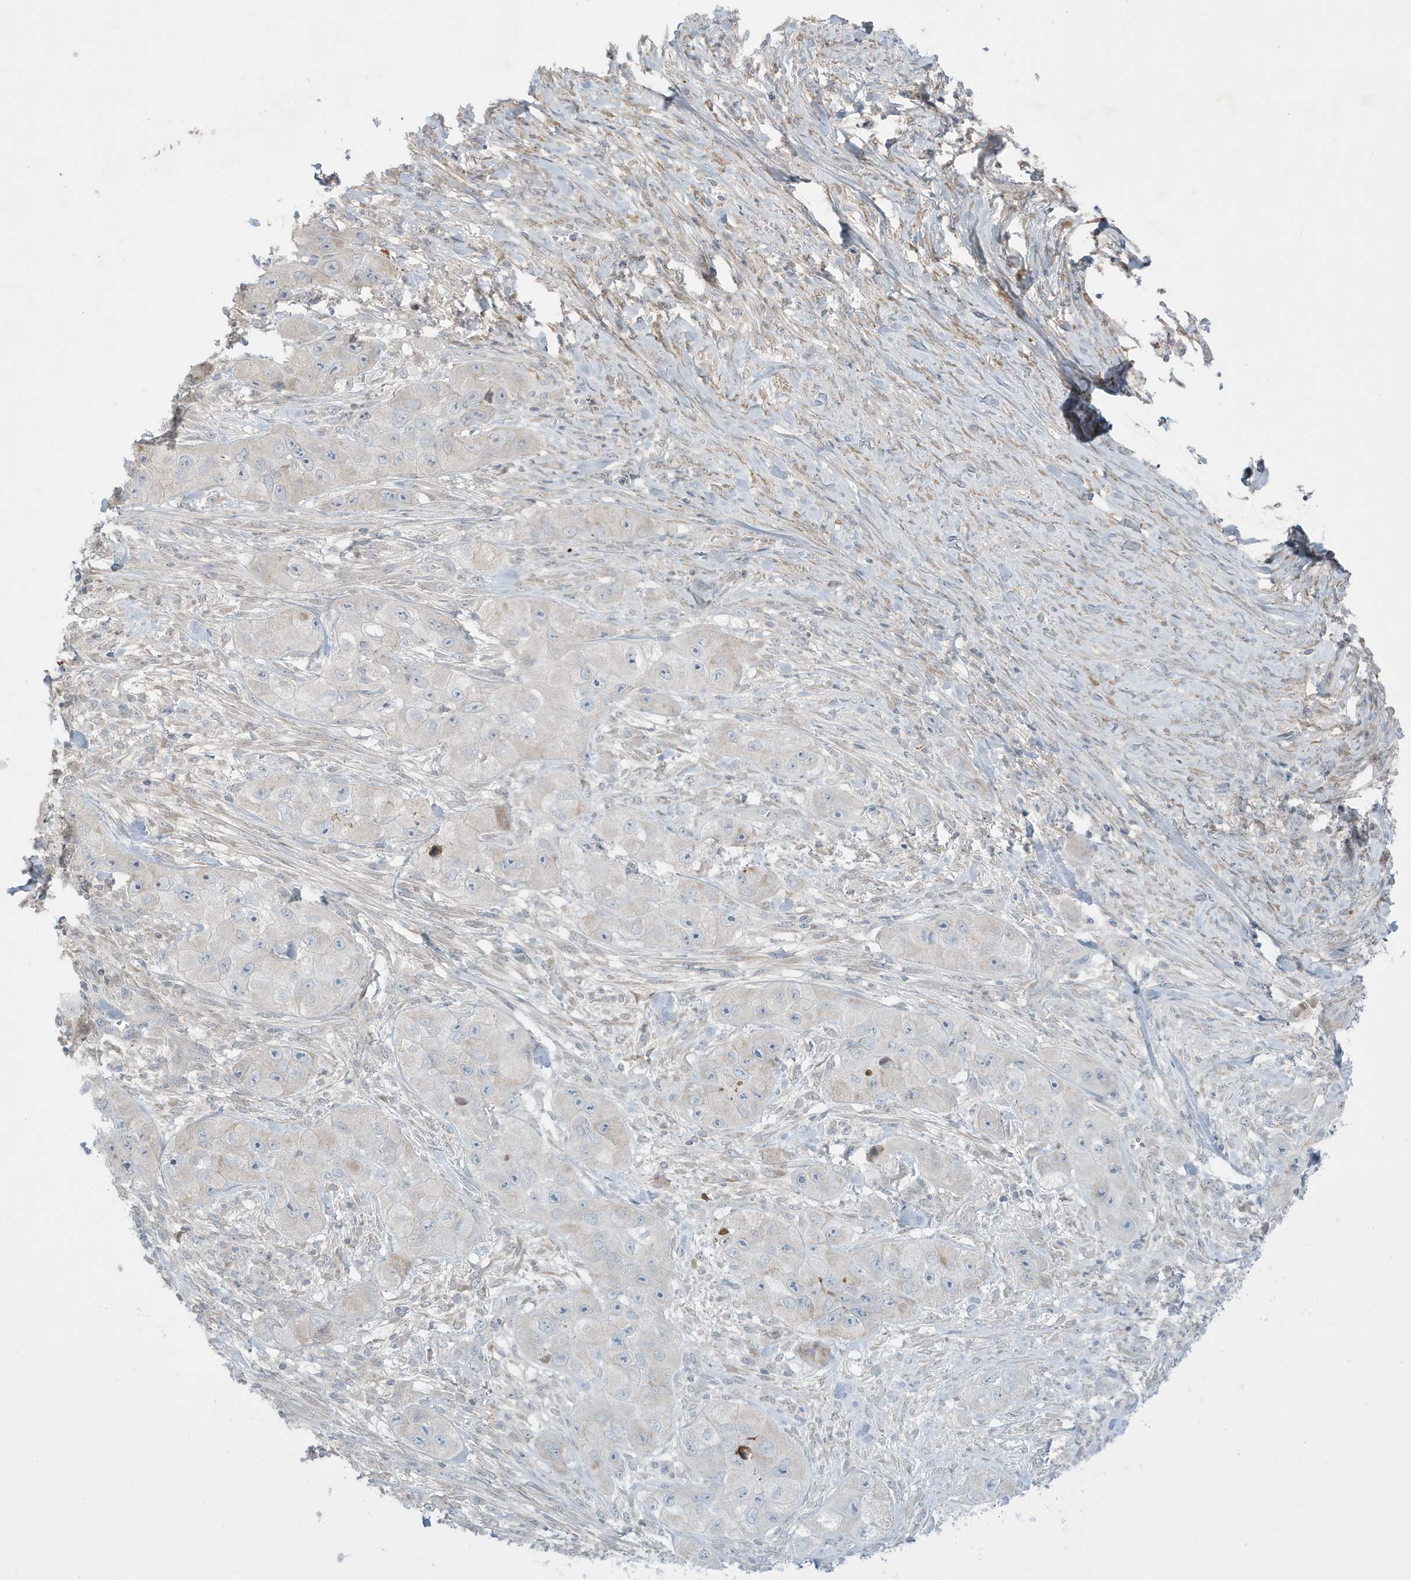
{"staining": {"intensity": "negative", "quantity": "none", "location": "none"}, "tissue": "skin cancer", "cell_type": "Tumor cells", "image_type": "cancer", "snomed": [{"axis": "morphology", "description": "Squamous cell carcinoma, NOS"}, {"axis": "topography", "description": "Skin"}, {"axis": "topography", "description": "Subcutis"}], "caption": "An image of skin squamous cell carcinoma stained for a protein exhibits no brown staining in tumor cells. (DAB (3,3'-diaminobenzidine) immunohistochemistry, high magnification).", "gene": "FNDC1", "patient": {"sex": "male", "age": 73}}